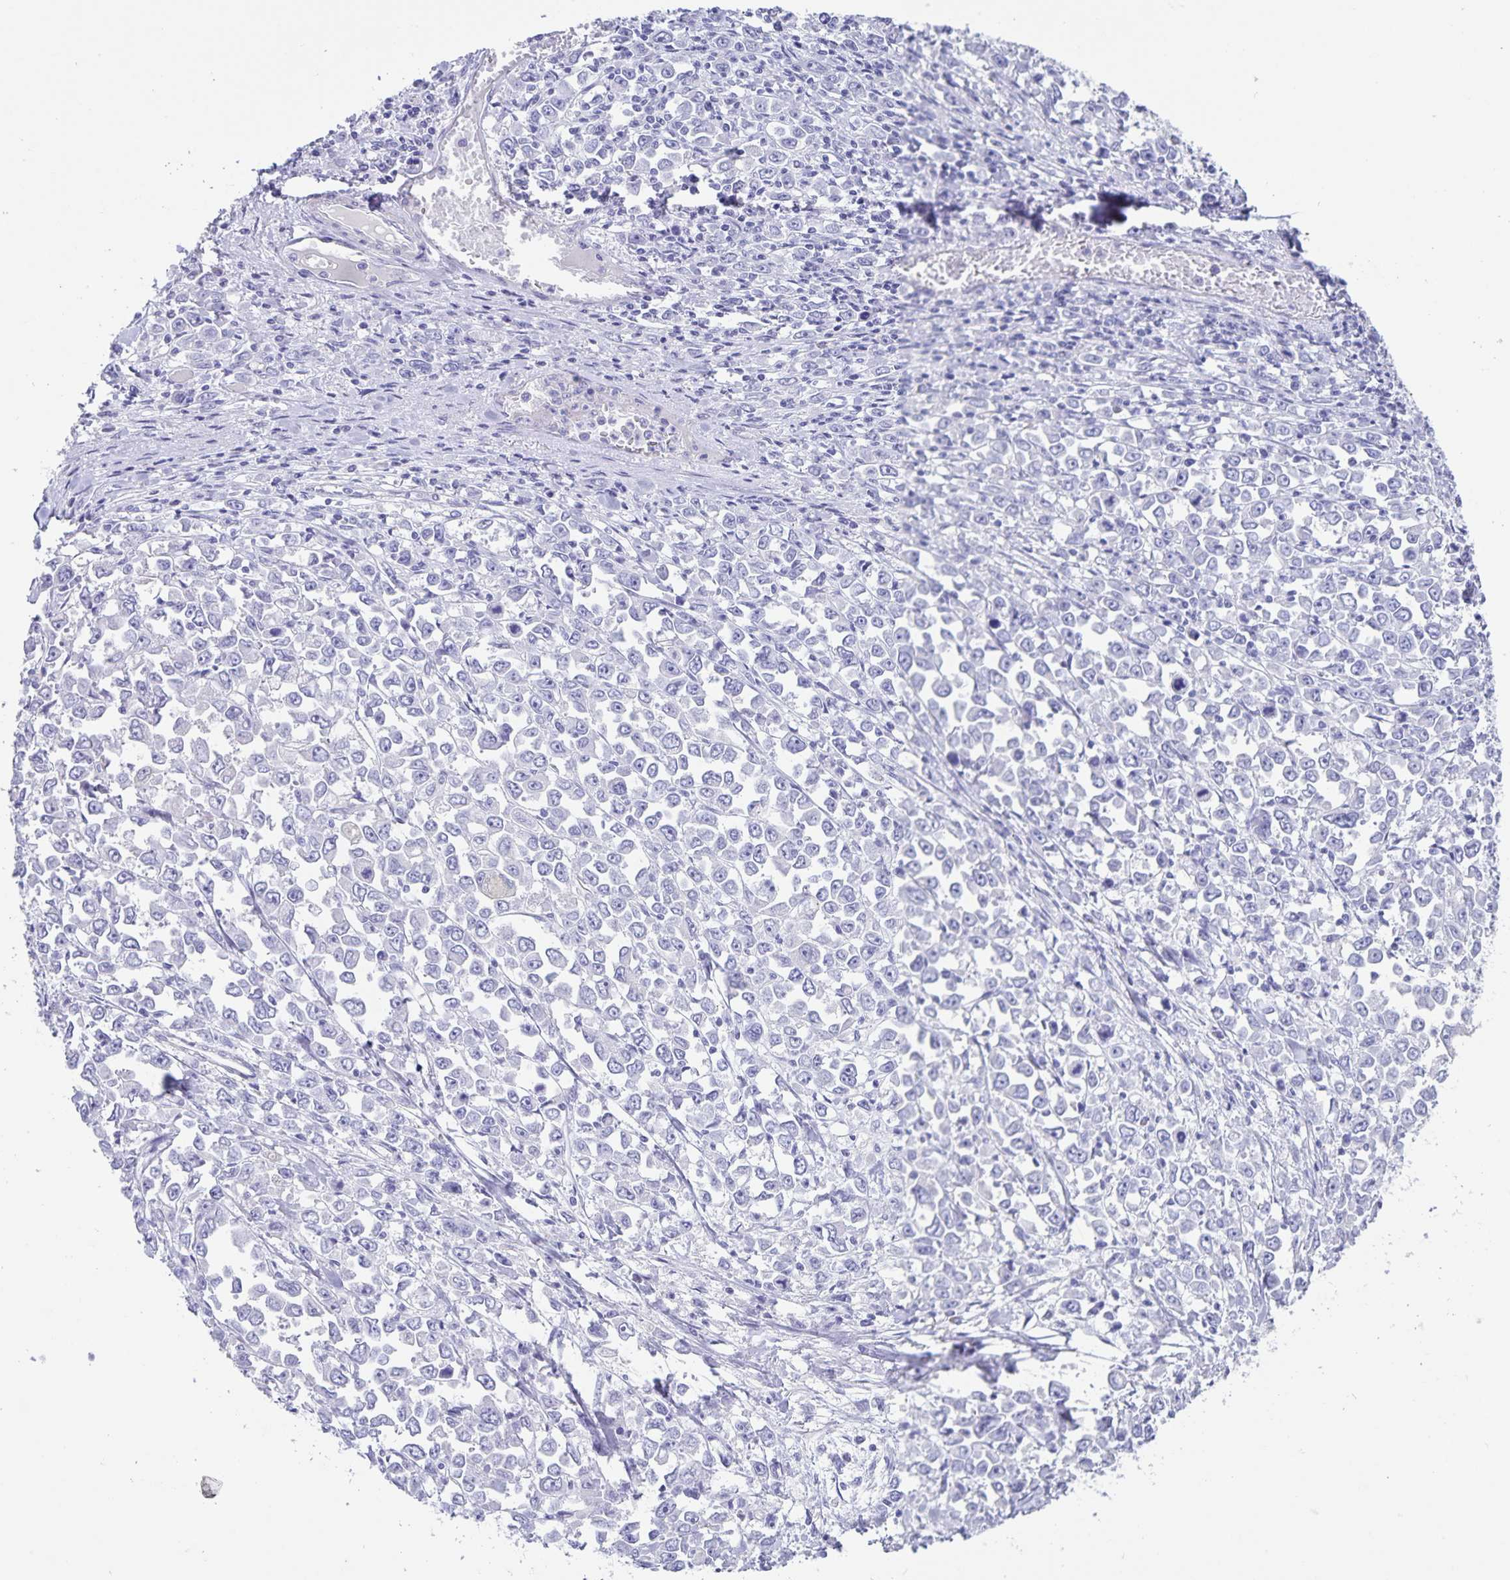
{"staining": {"intensity": "negative", "quantity": "none", "location": "none"}, "tissue": "stomach cancer", "cell_type": "Tumor cells", "image_type": "cancer", "snomed": [{"axis": "morphology", "description": "Adenocarcinoma, NOS"}, {"axis": "topography", "description": "Stomach, upper"}], "caption": "Image shows no protein expression in tumor cells of stomach cancer (adenocarcinoma) tissue.", "gene": "C11orf42", "patient": {"sex": "male", "age": 70}}